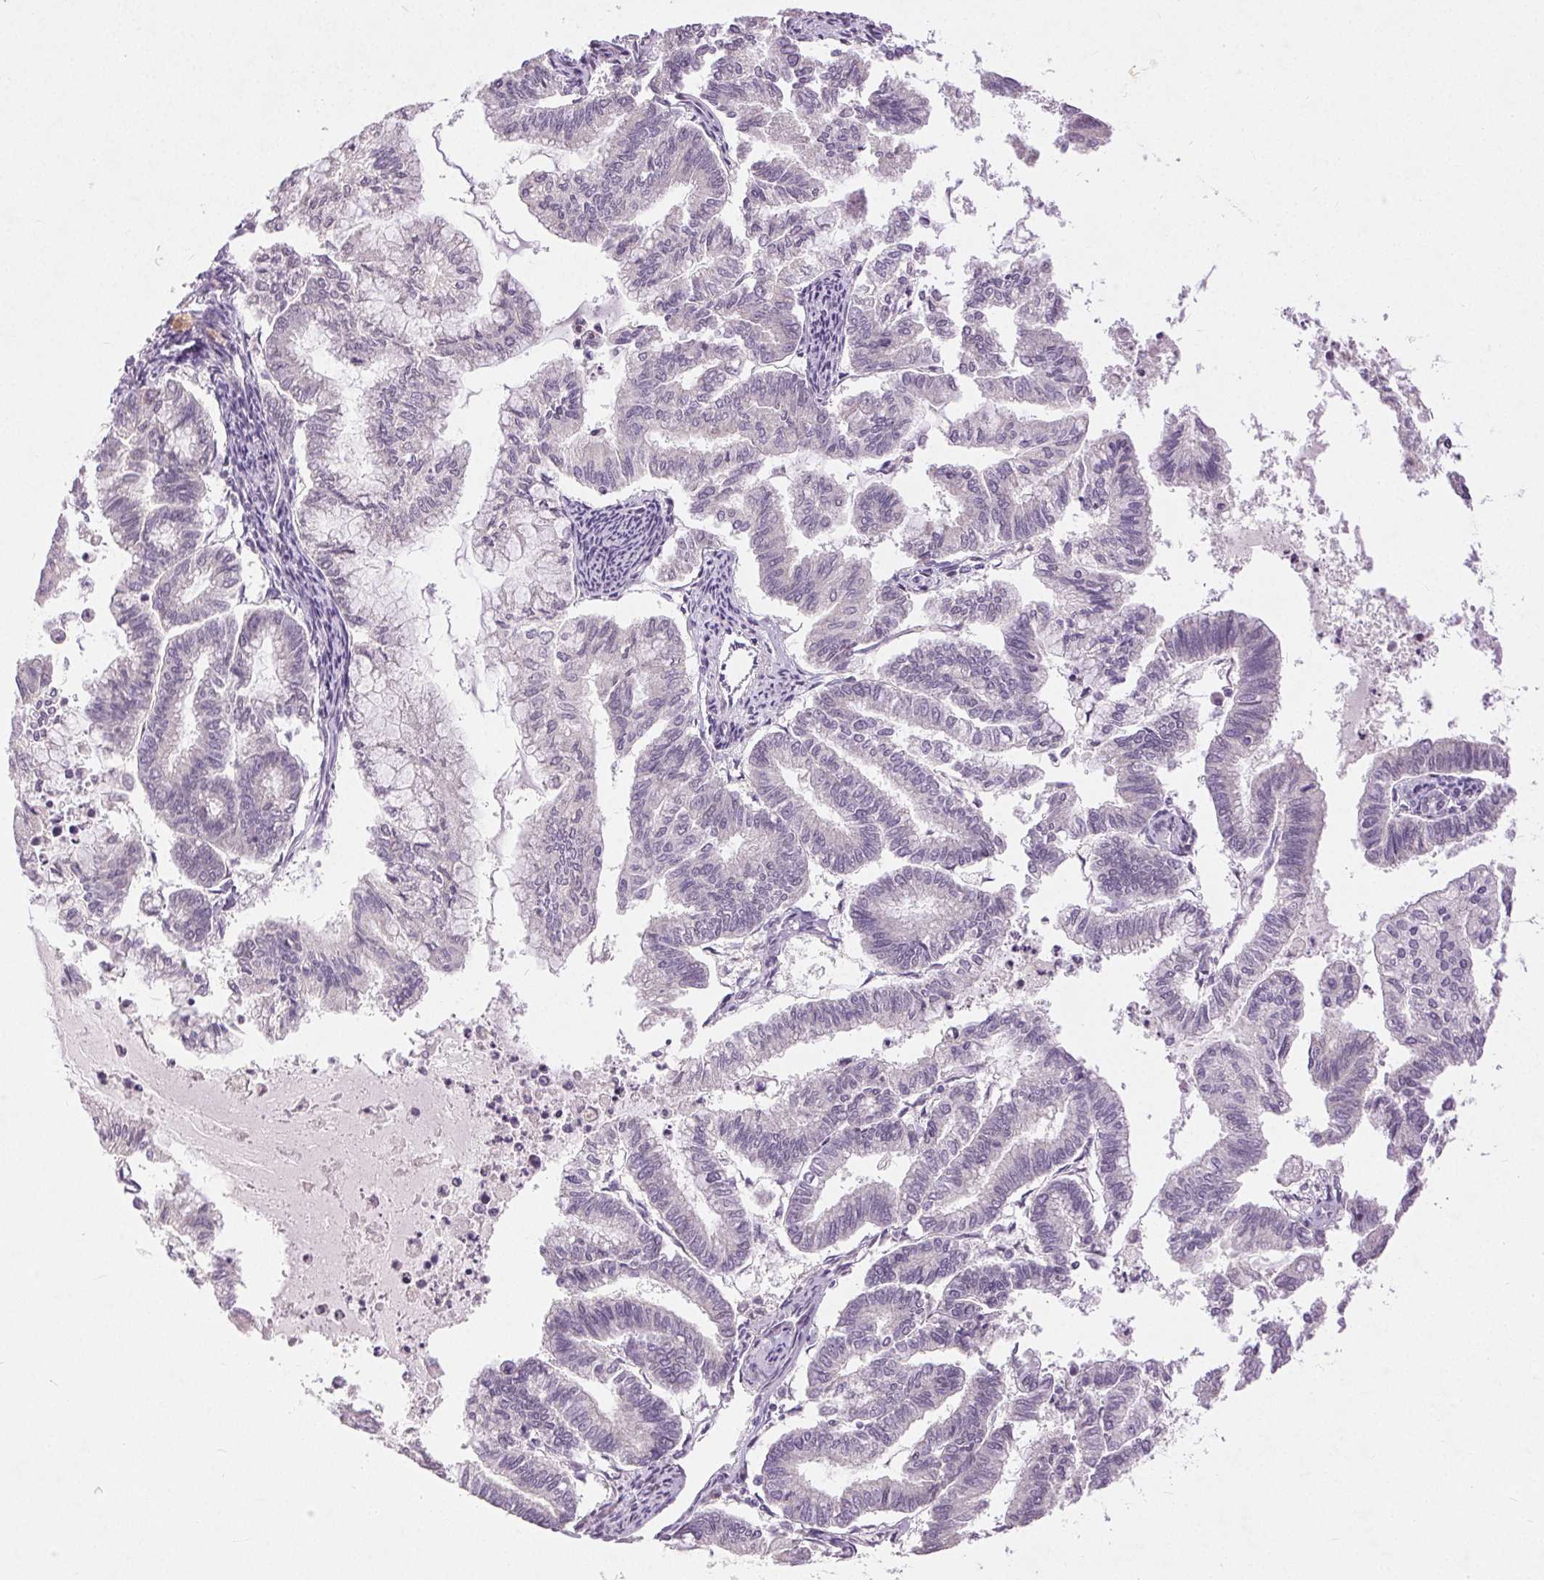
{"staining": {"intensity": "negative", "quantity": "none", "location": "none"}, "tissue": "endometrial cancer", "cell_type": "Tumor cells", "image_type": "cancer", "snomed": [{"axis": "morphology", "description": "Adenocarcinoma, NOS"}, {"axis": "topography", "description": "Endometrium"}], "caption": "Immunohistochemistry of human endometrial adenocarcinoma demonstrates no expression in tumor cells.", "gene": "DSG3", "patient": {"sex": "female", "age": 79}}